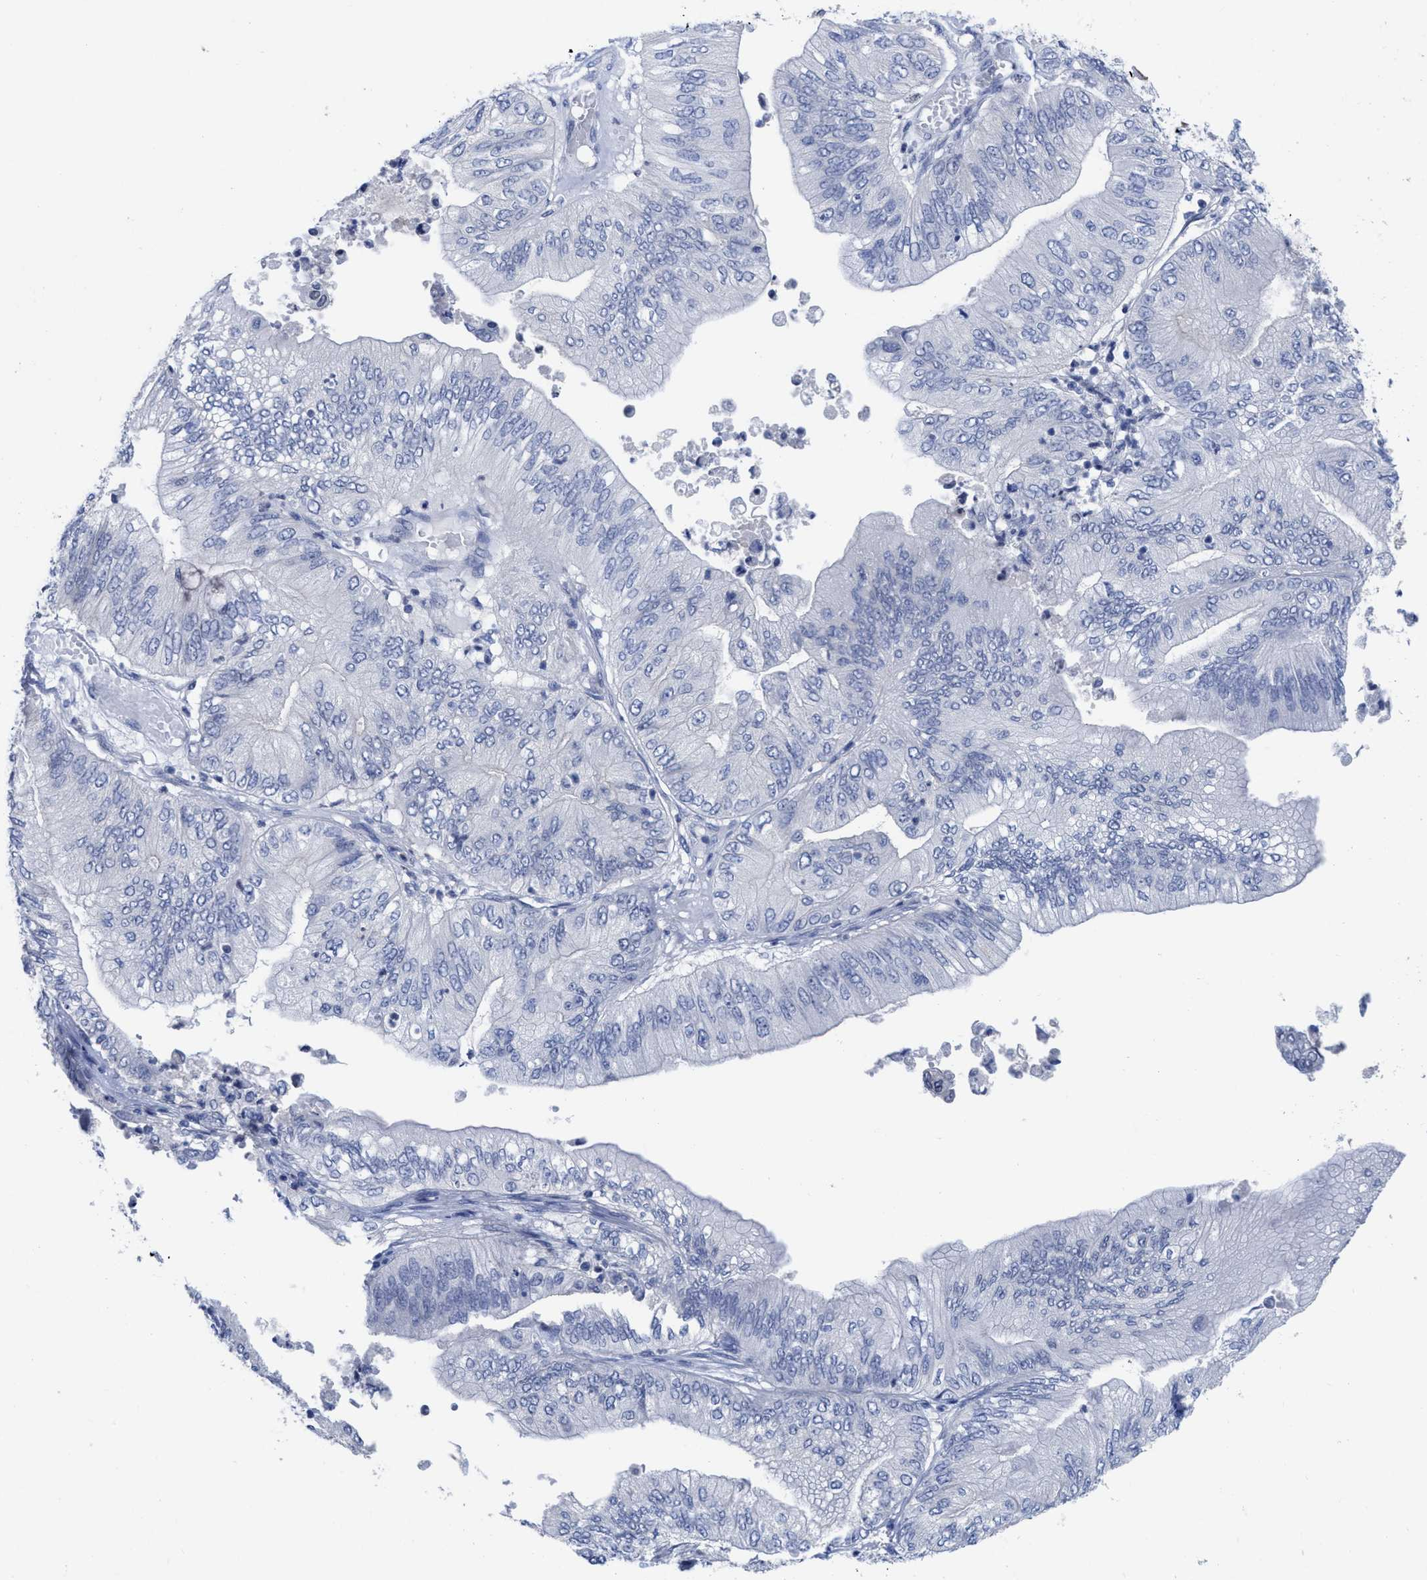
{"staining": {"intensity": "negative", "quantity": "none", "location": "none"}, "tissue": "ovarian cancer", "cell_type": "Tumor cells", "image_type": "cancer", "snomed": [{"axis": "morphology", "description": "Cystadenocarcinoma, mucinous, NOS"}, {"axis": "topography", "description": "Ovary"}], "caption": "DAB (3,3'-diaminobenzidine) immunohistochemical staining of mucinous cystadenocarcinoma (ovarian) reveals no significant positivity in tumor cells. (DAB IHC visualized using brightfield microscopy, high magnification).", "gene": "ACKR1", "patient": {"sex": "female", "age": 61}}